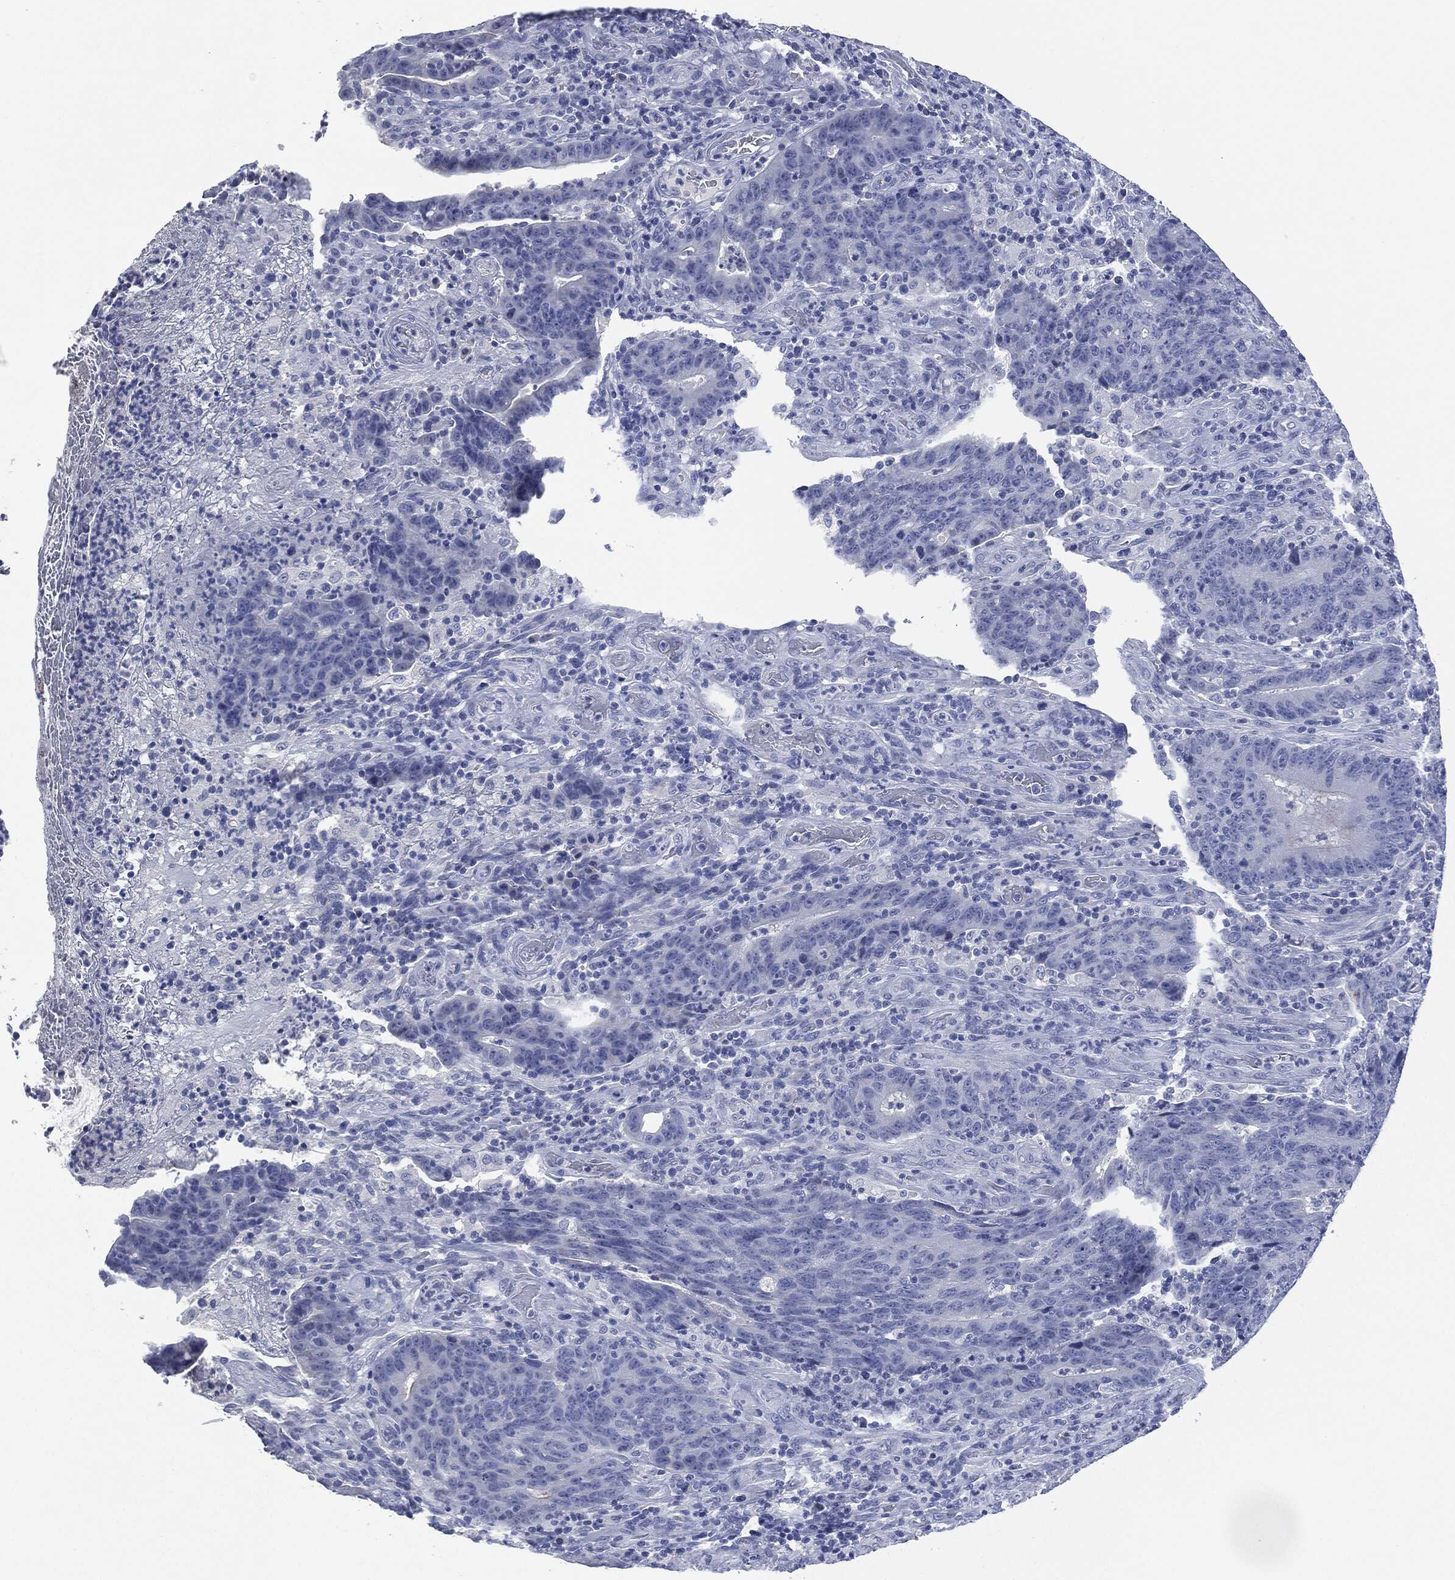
{"staining": {"intensity": "negative", "quantity": "none", "location": "none"}, "tissue": "colorectal cancer", "cell_type": "Tumor cells", "image_type": "cancer", "snomed": [{"axis": "morphology", "description": "Adenocarcinoma, NOS"}, {"axis": "topography", "description": "Colon"}], "caption": "High power microscopy image of an immunohistochemistry (IHC) image of colorectal cancer (adenocarcinoma), revealing no significant positivity in tumor cells.", "gene": "MUC16", "patient": {"sex": "female", "age": 75}}